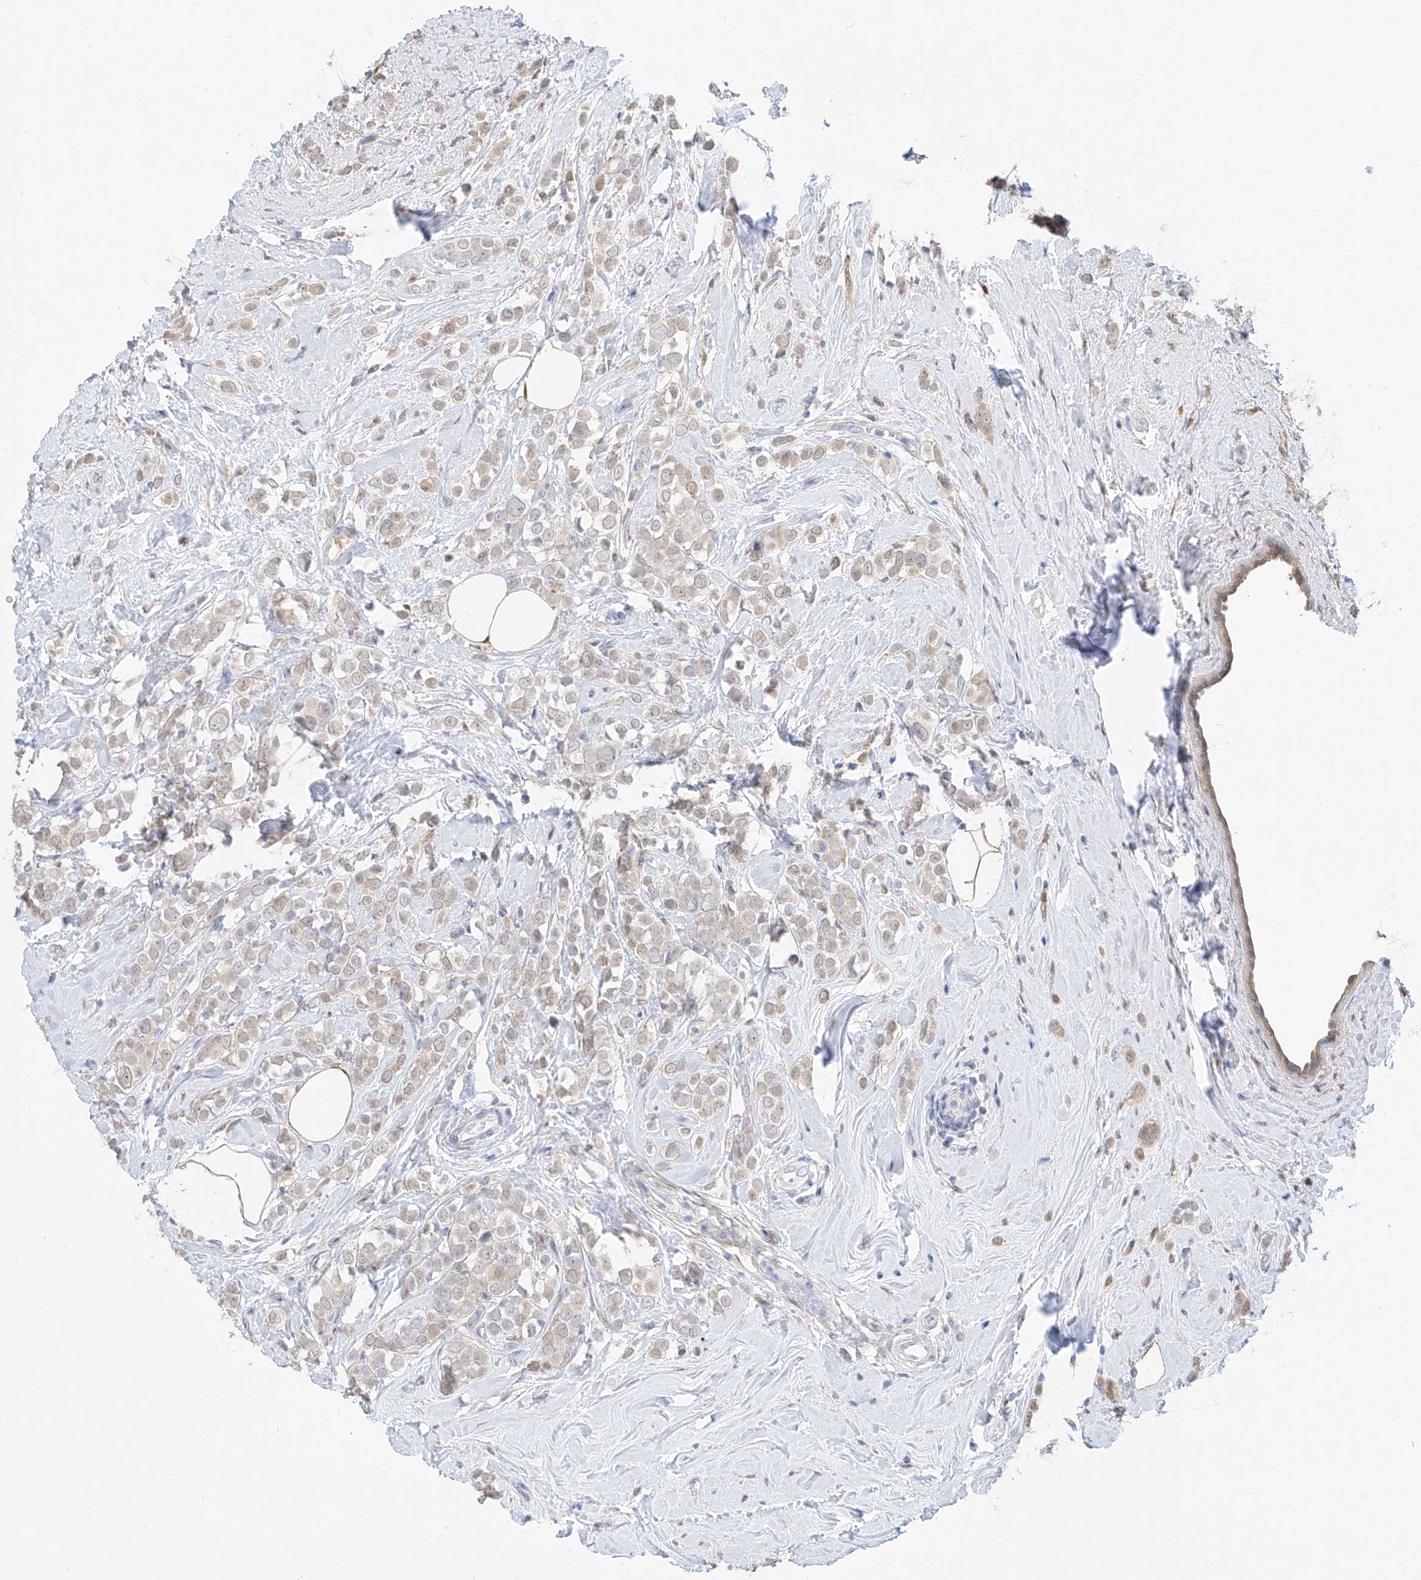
{"staining": {"intensity": "weak", "quantity": "<25%", "location": "cytoplasmic/membranous"}, "tissue": "breast cancer", "cell_type": "Tumor cells", "image_type": "cancer", "snomed": [{"axis": "morphology", "description": "Lobular carcinoma"}, {"axis": "topography", "description": "Breast"}], "caption": "Tumor cells are negative for protein expression in human breast cancer (lobular carcinoma). (Brightfield microscopy of DAB IHC at high magnification).", "gene": "PDXK", "patient": {"sex": "female", "age": 47}}